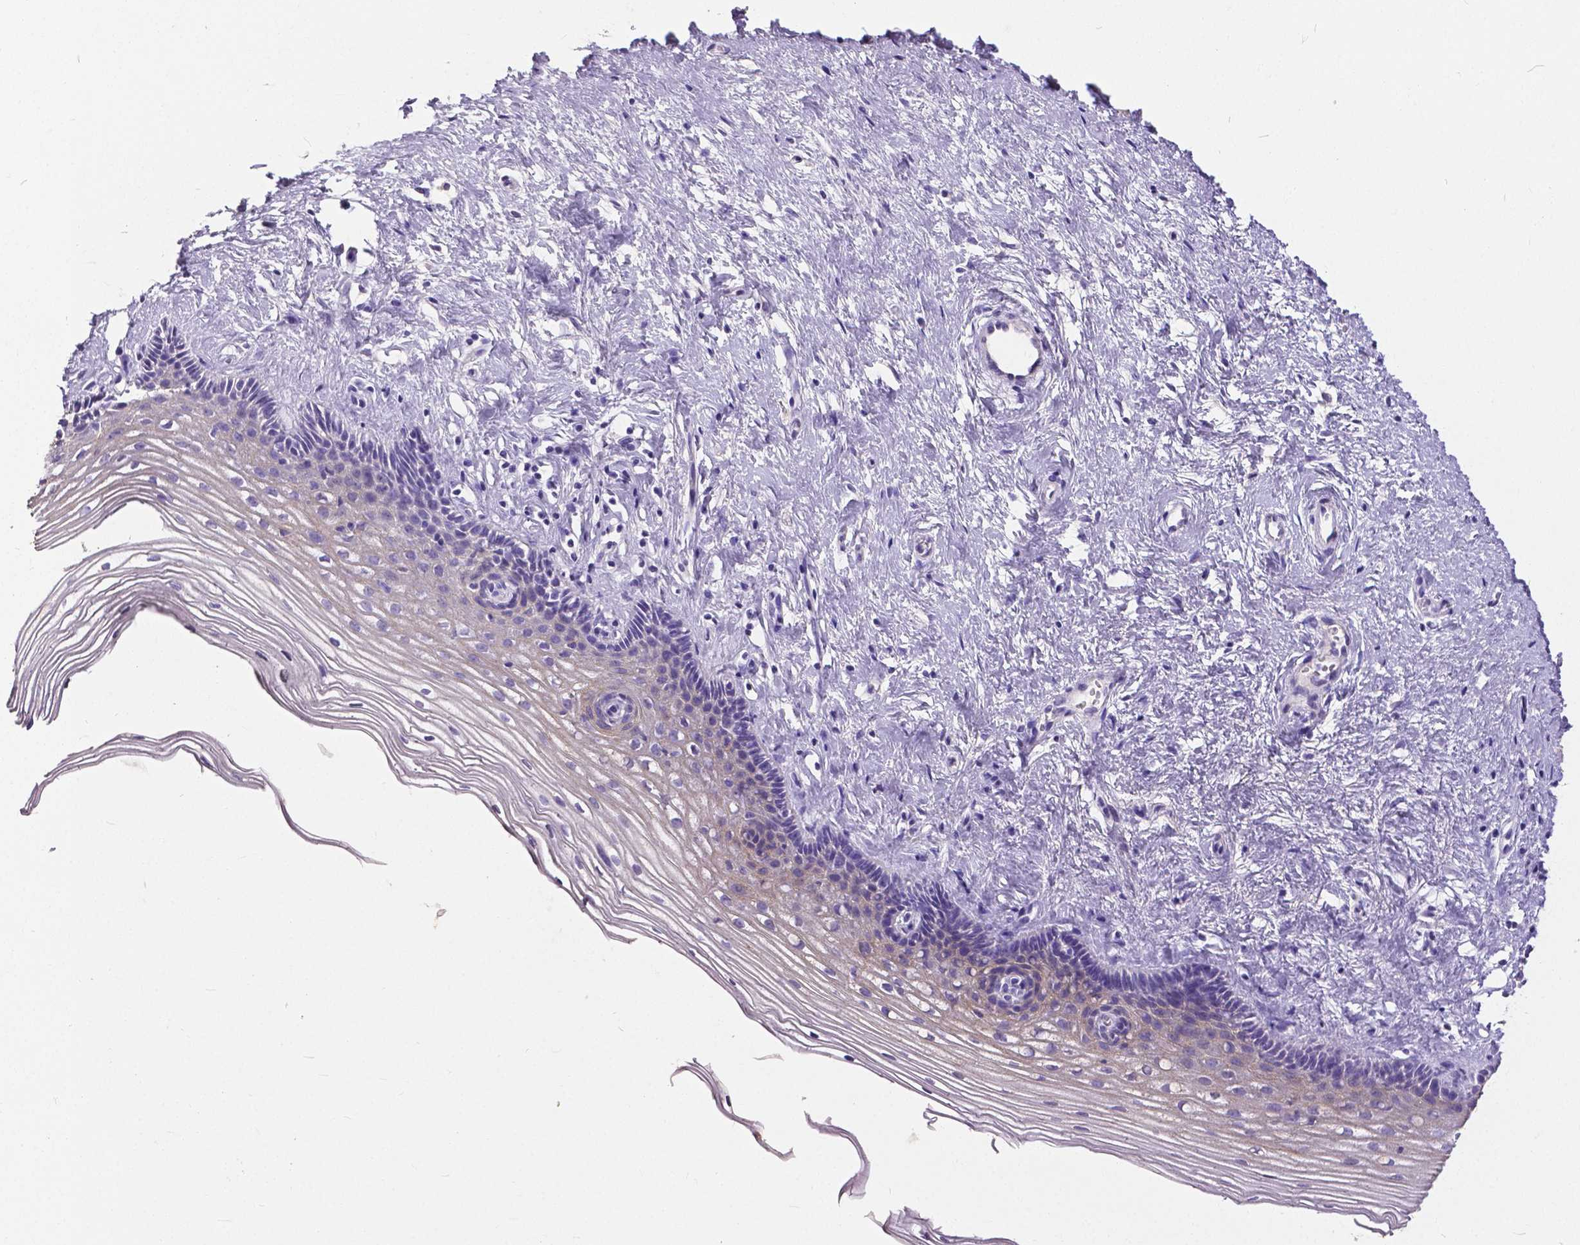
{"staining": {"intensity": "negative", "quantity": "none", "location": "none"}, "tissue": "cervix", "cell_type": "Squamous epithelial cells", "image_type": "normal", "snomed": [{"axis": "morphology", "description": "Normal tissue, NOS"}, {"axis": "topography", "description": "Cervix"}], "caption": "IHC of normal cervix reveals no staining in squamous epithelial cells.", "gene": "OCLN", "patient": {"sex": "female", "age": 40}}